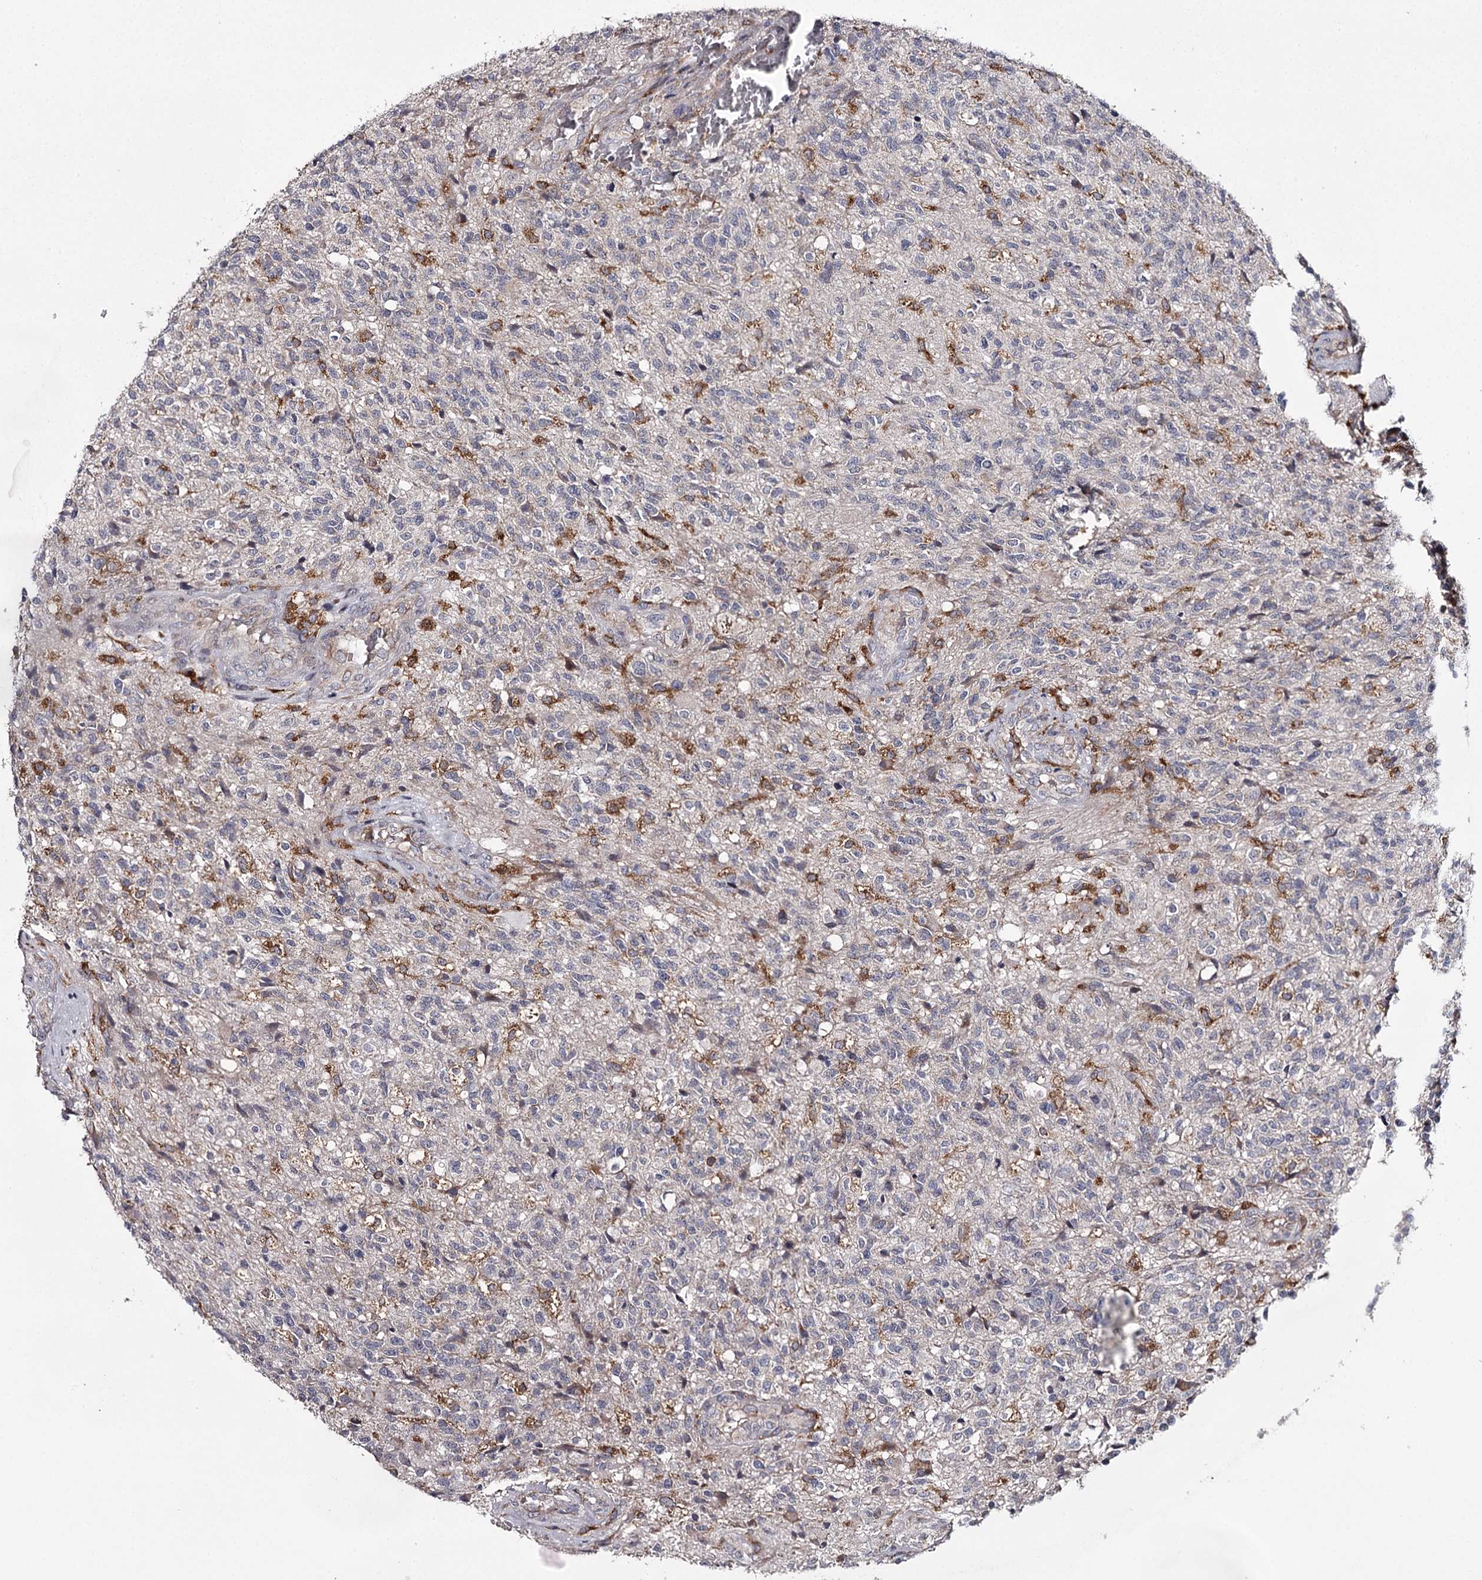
{"staining": {"intensity": "negative", "quantity": "none", "location": "none"}, "tissue": "glioma", "cell_type": "Tumor cells", "image_type": "cancer", "snomed": [{"axis": "morphology", "description": "Glioma, malignant, High grade"}, {"axis": "topography", "description": "Brain"}], "caption": "An image of human malignant high-grade glioma is negative for staining in tumor cells. Nuclei are stained in blue.", "gene": "RASSF6", "patient": {"sex": "male", "age": 56}}